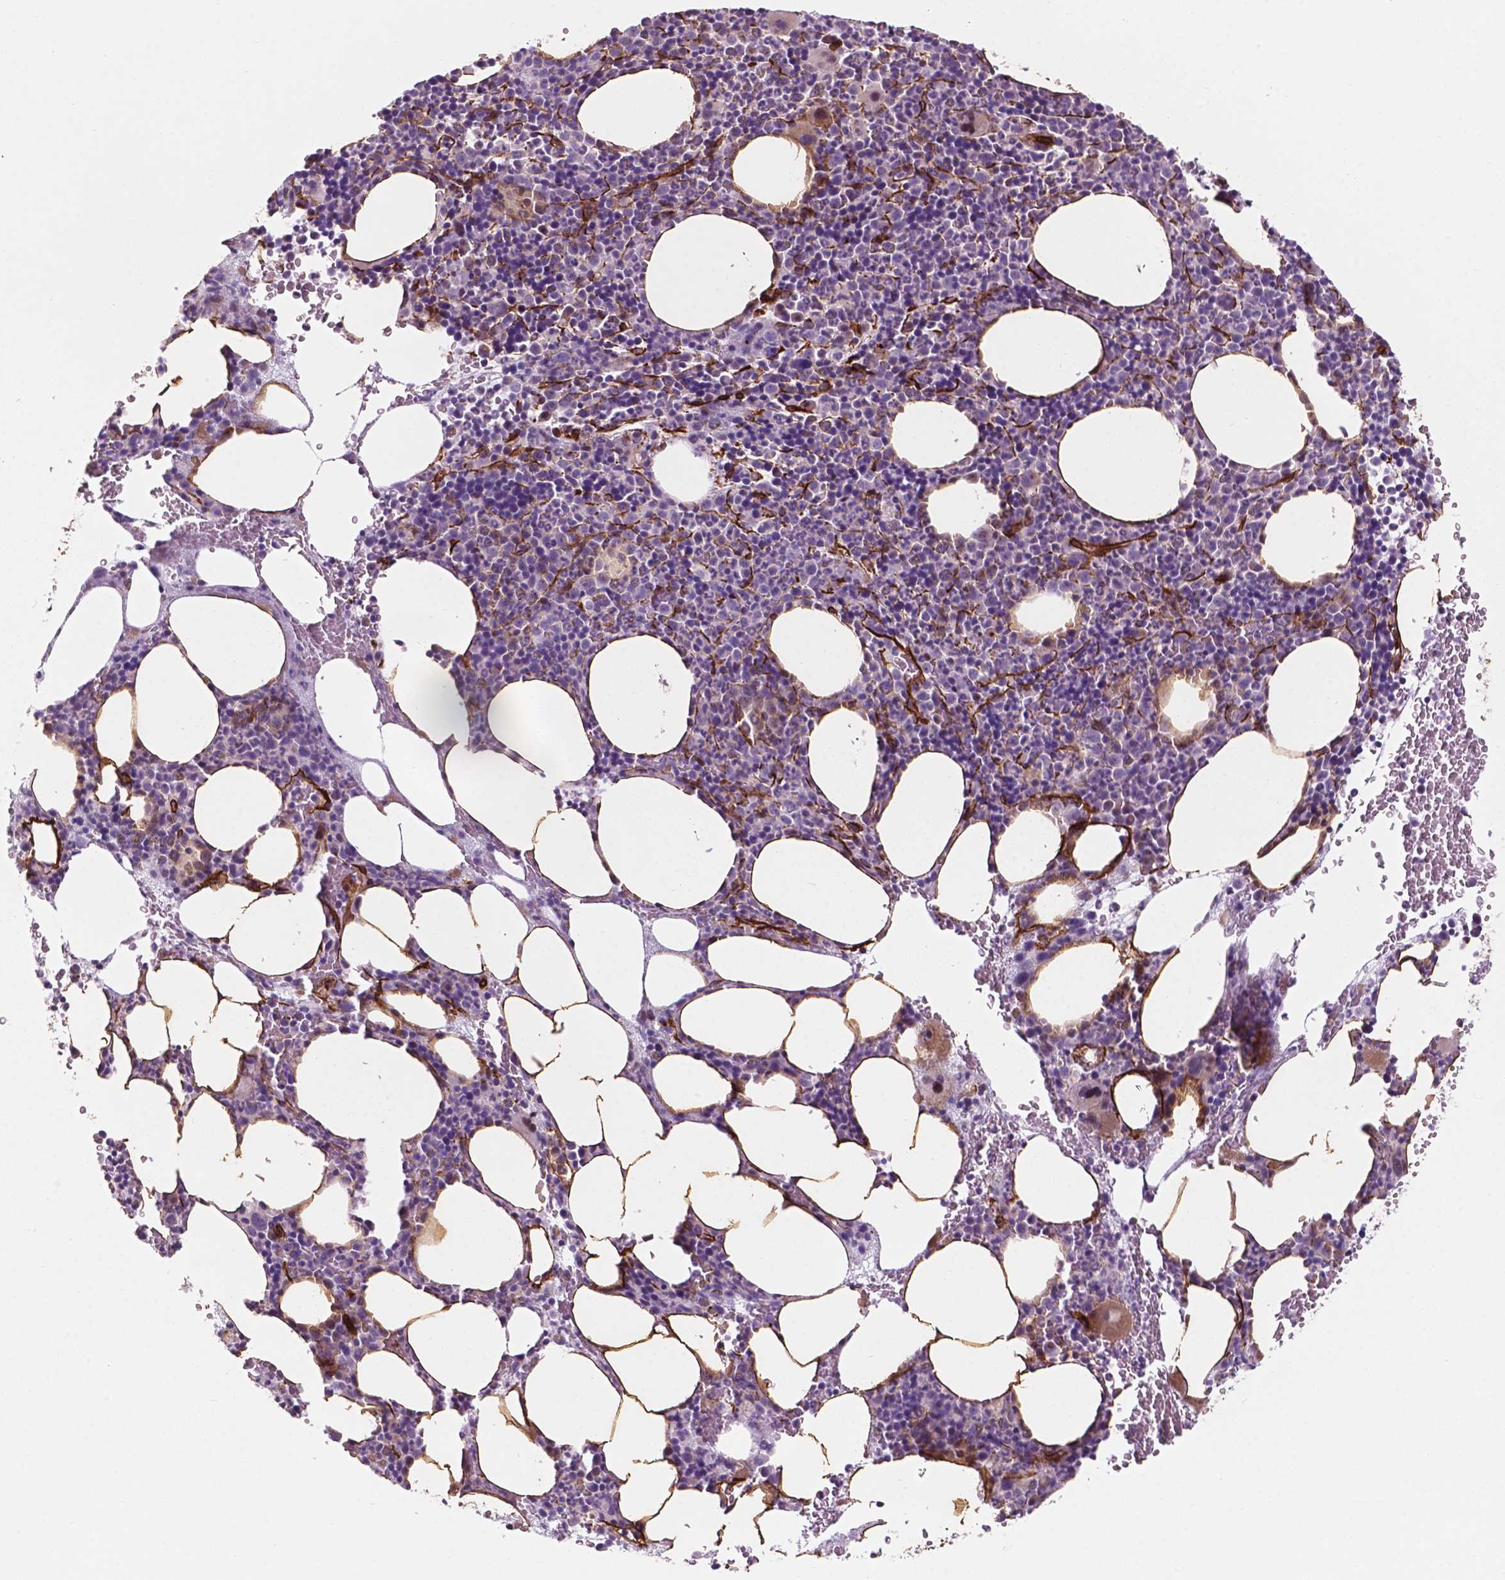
{"staining": {"intensity": "moderate", "quantity": "<25%", "location": "cytoplasmic/membranous"}, "tissue": "bone marrow", "cell_type": "Hematopoietic cells", "image_type": "normal", "snomed": [{"axis": "morphology", "description": "Normal tissue, NOS"}, {"axis": "topography", "description": "Bone marrow"}], "caption": "Human bone marrow stained with a brown dye reveals moderate cytoplasmic/membranous positive expression in about <25% of hematopoietic cells.", "gene": "EGFL8", "patient": {"sex": "male", "age": 89}}